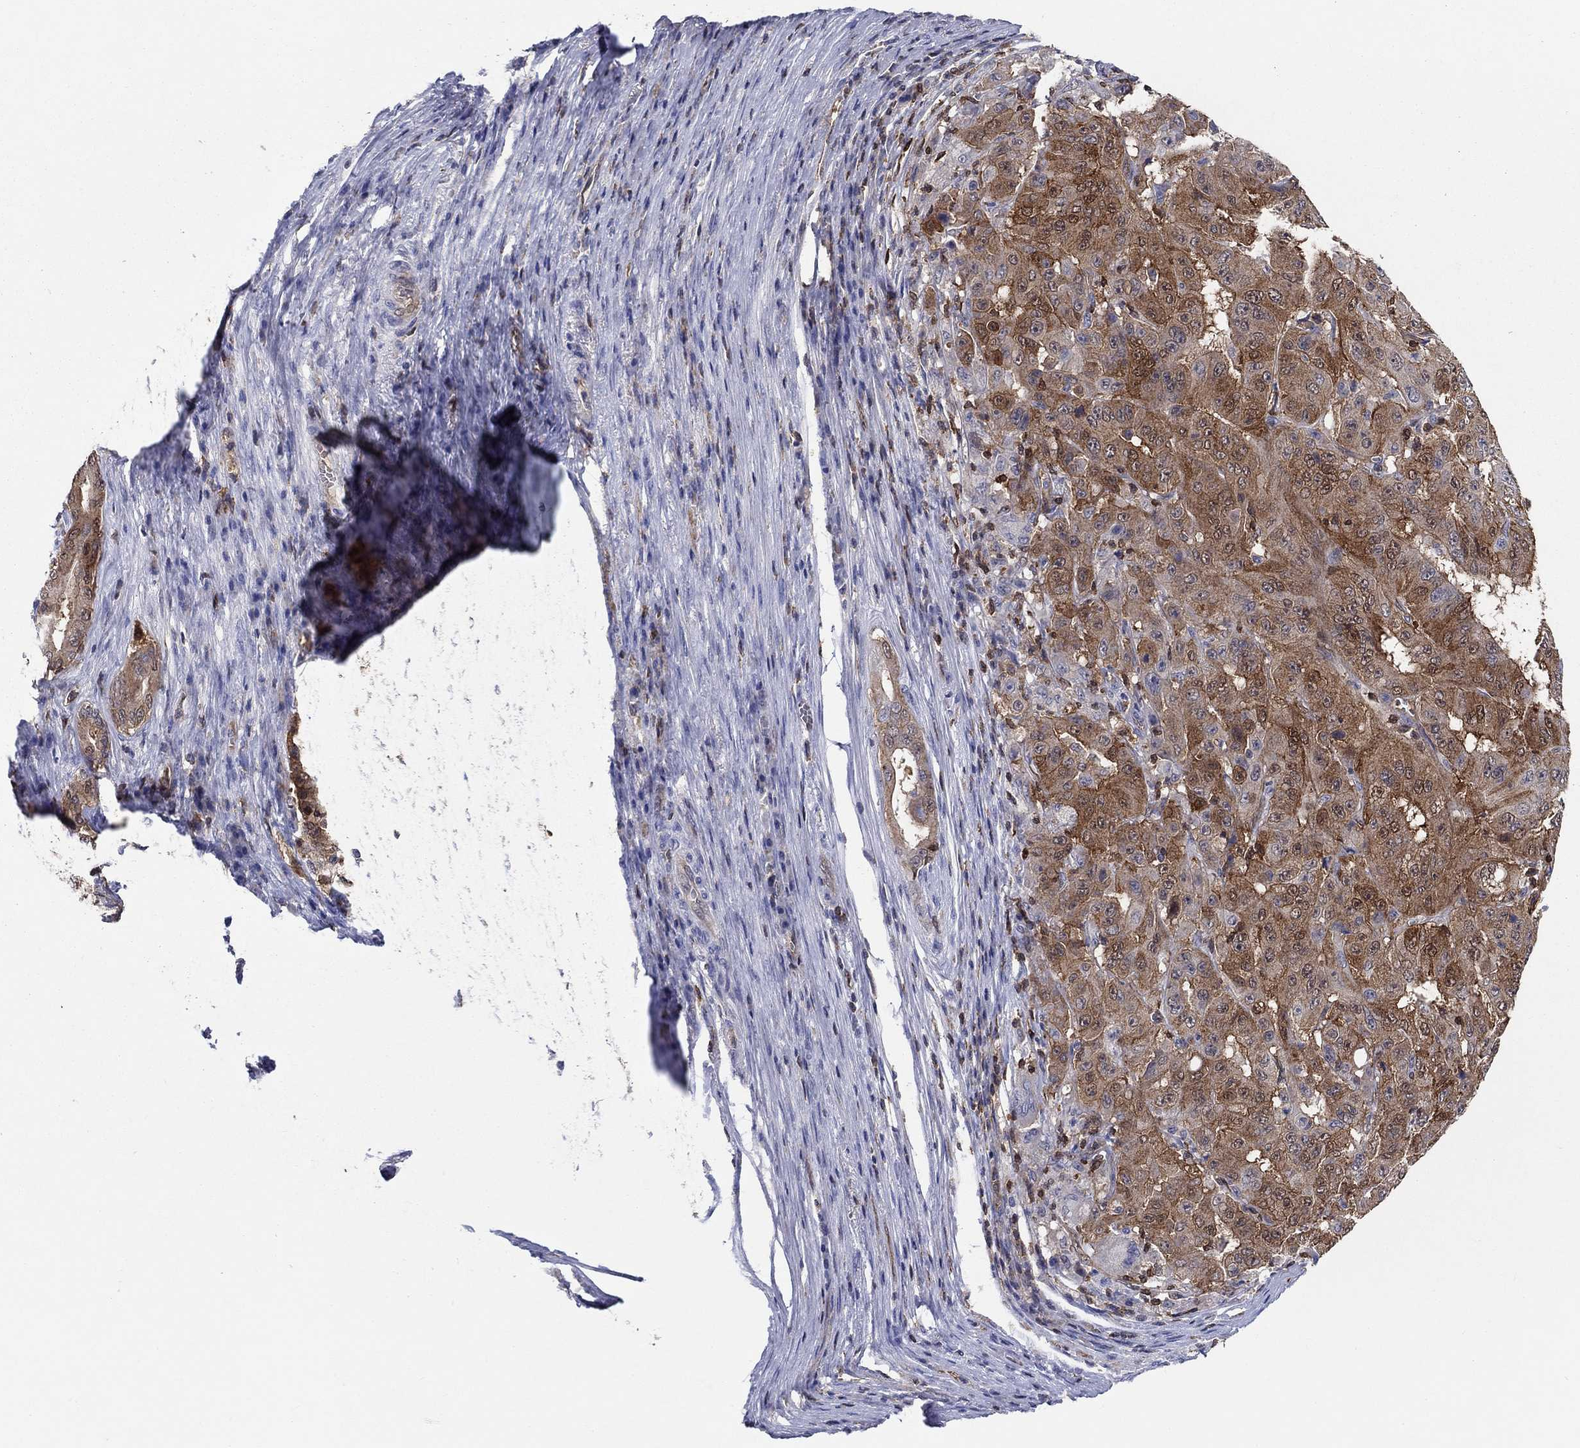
{"staining": {"intensity": "moderate", "quantity": "25%-75%", "location": "cytoplasmic/membranous"}, "tissue": "pancreatic cancer", "cell_type": "Tumor cells", "image_type": "cancer", "snomed": [{"axis": "morphology", "description": "Adenocarcinoma, NOS"}, {"axis": "topography", "description": "Pancreas"}], "caption": "Protein expression analysis of pancreatic adenocarcinoma displays moderate cytoplasmic/membranous expression in about 25%-75% of tumor cells.", "gene": "AGFG2", "patient": {"sex": "male", "age": 63}}